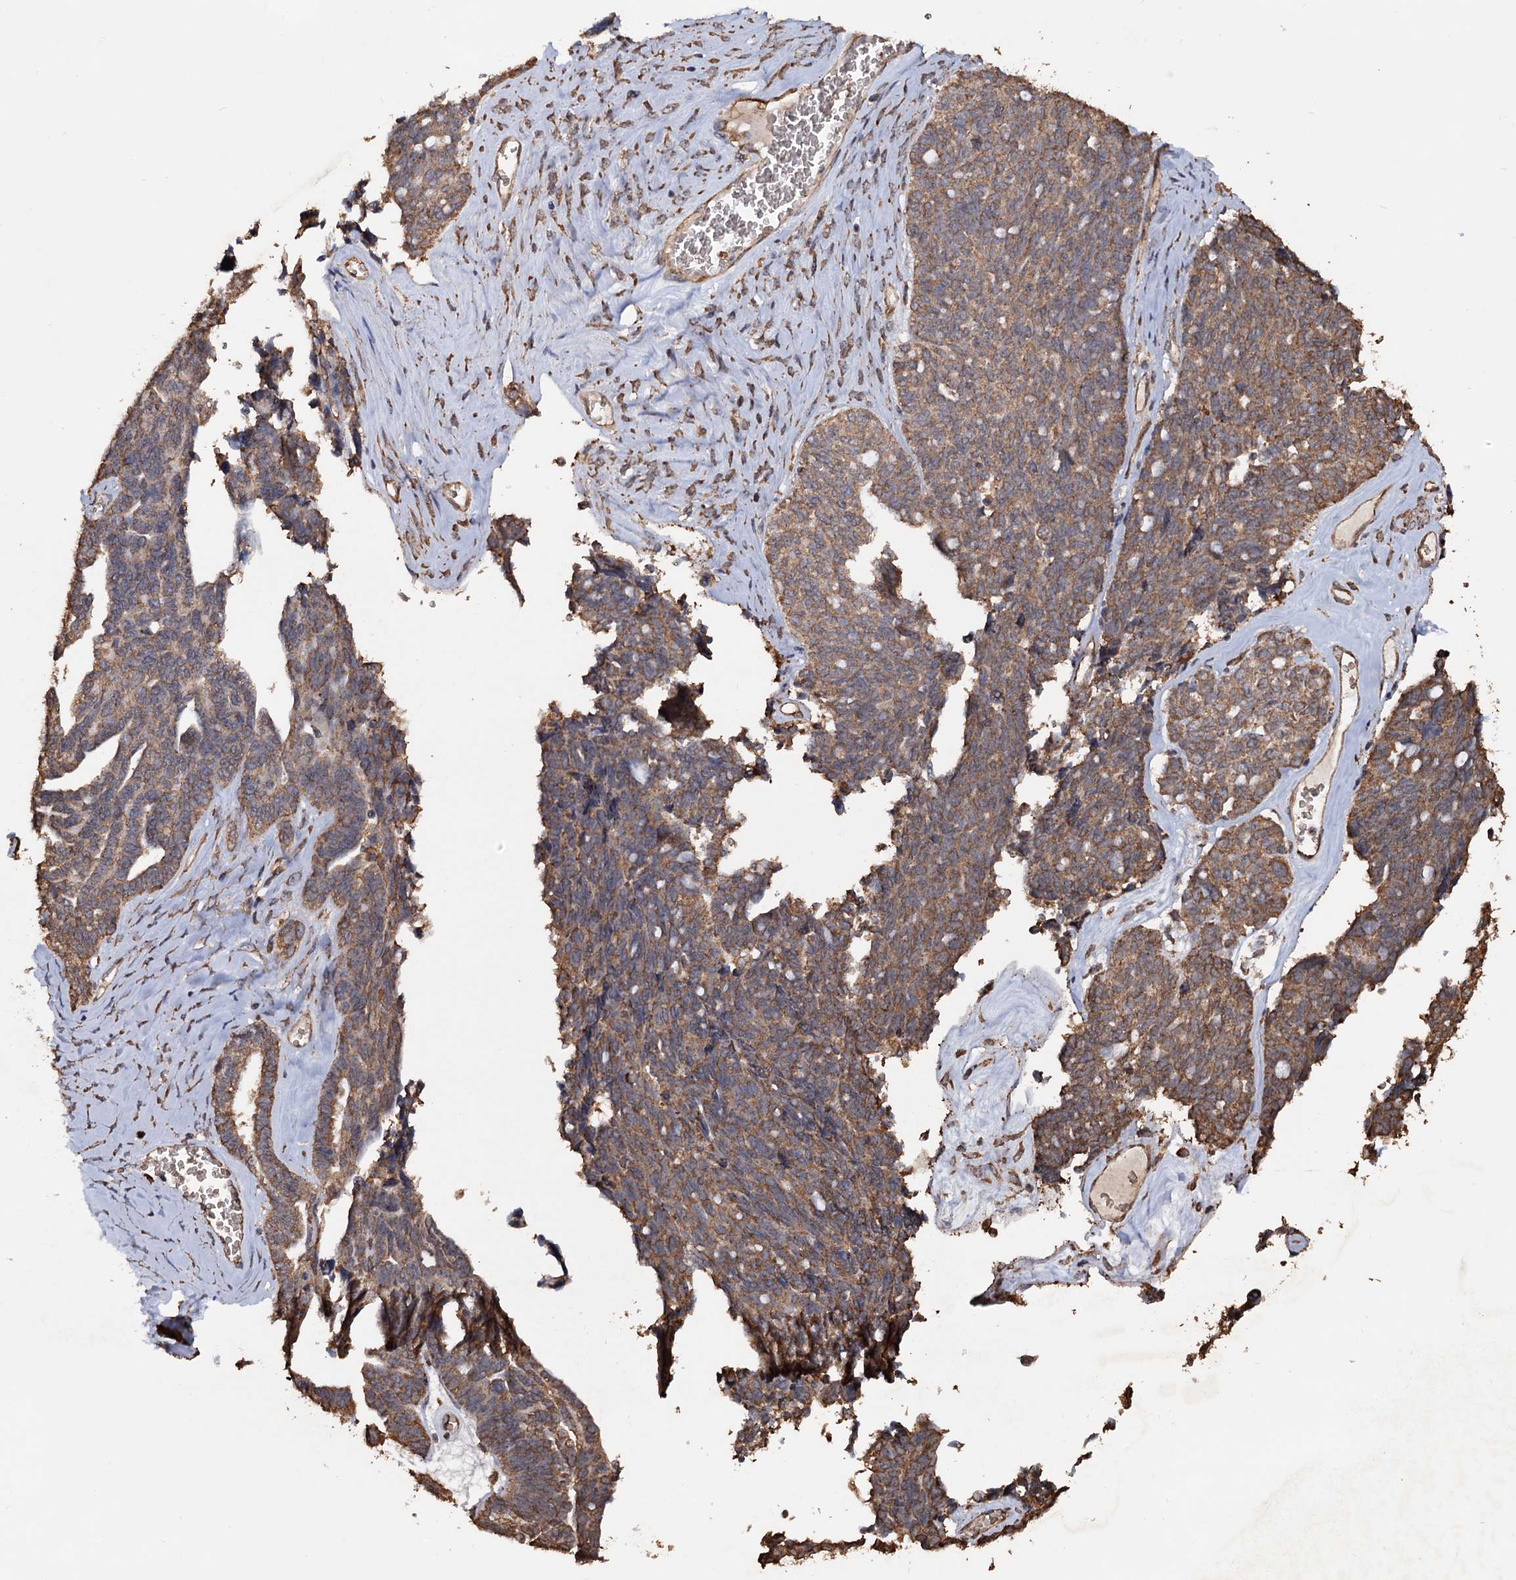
{"staining": {"intensity": "moderate", "quantity": ">75%", "location": "cytoplasmic/membranous"}, "tissue": "ovarian cancer", "cell_type": "Tumor cells", "image_type": "cancer", "snomed": [{"axis": "morphology", "description": "Cystadenocarcinoma, serous, NOS"}, {"axis": "topography", "description": "Ovary"}], "caption": "Human ovarian cancer (serous cystadenocarcinoma) stained with a brown dye displays moderate cytoplasmic/membranous positive positivity in approximately >75% of tumor cells.", "gene": "TBC1D12", "patient": {"sex": "female", "age": 79}}